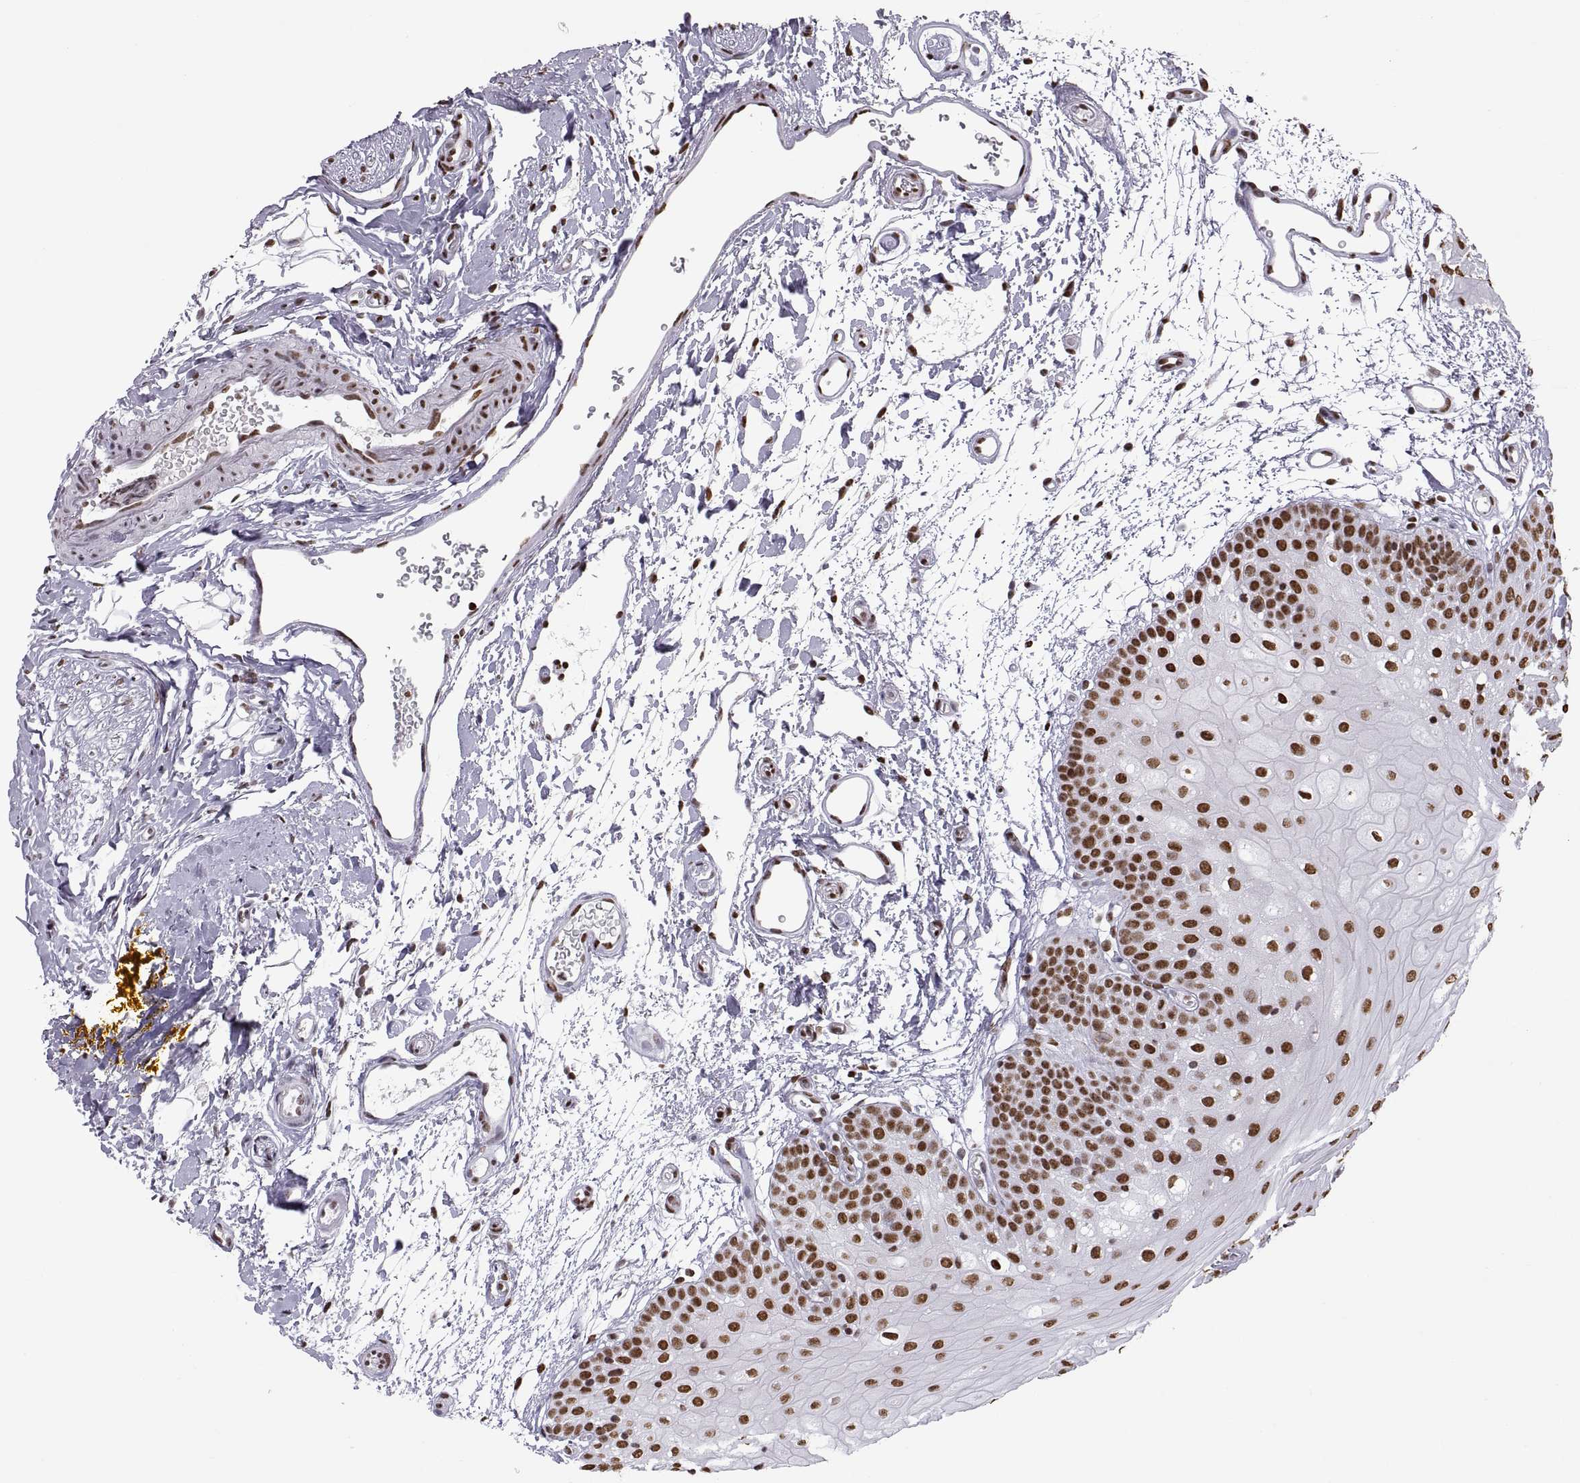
{"staining": {"intensity": "strong", "quantity": ">75%", "location": "nuclear"}, "tissue": "oral mucosa", "cell_type": "Squamous epithelial cells", "image_type": "normal", "snomed": [{"axis": "morphology", "description": "Normal tissue, NOS"}, {"axis": "morphology", "description": "Squamous cell carcinoma, NOS"}, {"axis": "topography", "description": "Oral tissue"}, {"axis": "topography", "description": "Head-Neck"}], "caption": "Strong nuclear staining for a protein is present in approximately >75% of squamous epithelial cells of unremarkable oral mucosa using immunohistochemistry (IHC).", "gene": "SNAI1", "patient": {"sex": "female", "age": 75}}